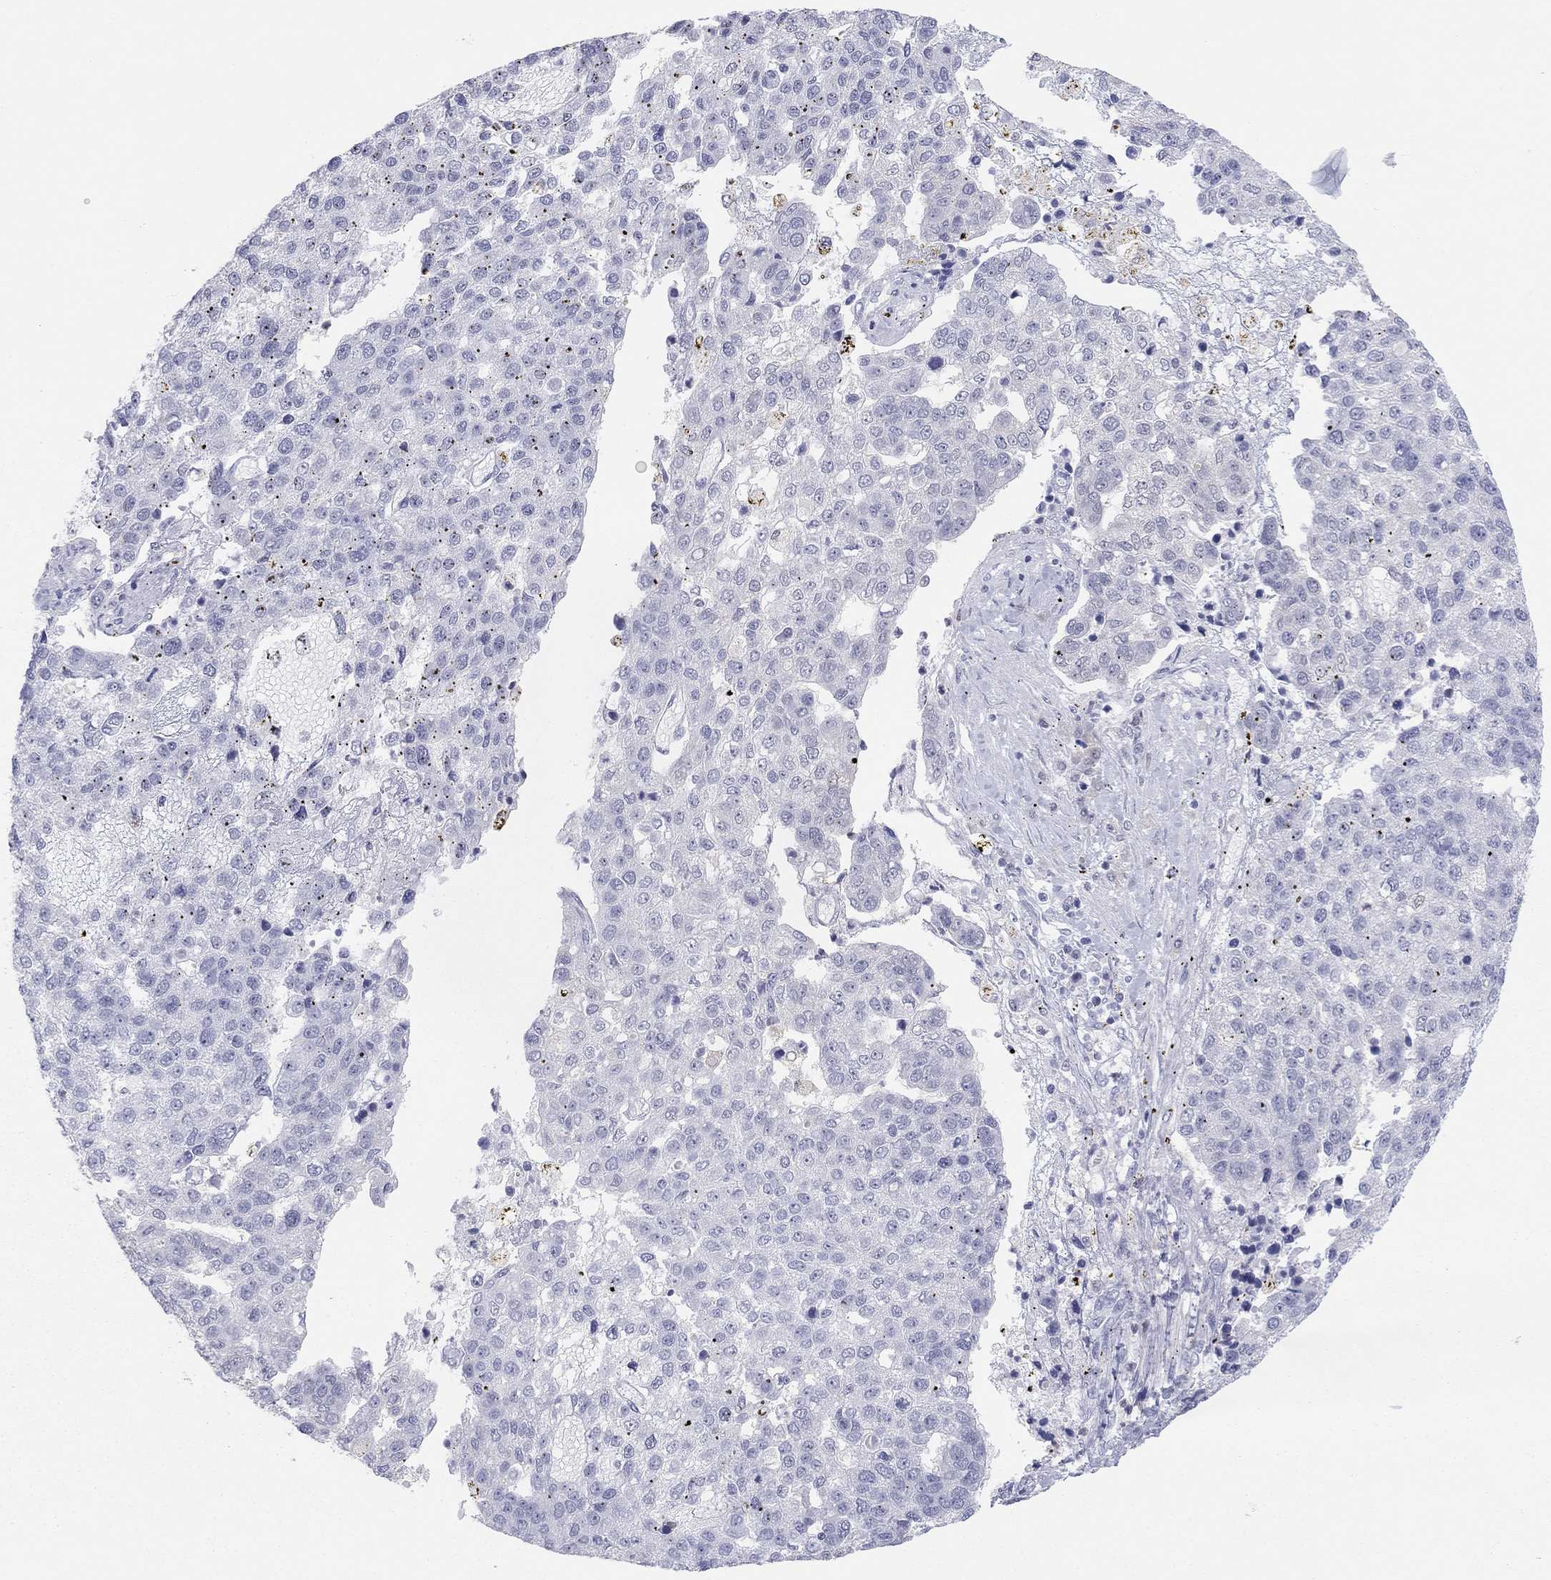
{"staining": {"intensity": "negative", "quantity": "none", "location": "none"}, "tissue": "pancreatic cancer", "cell_type": "Tumor cells", "image_type": "cancer", "snomed": [{"axis": "morphology", "description": "Adenocarcinoma, NOS"}, {"axis": "topography", "description": "Pancreas"}], "caption": "This is a photomicrograph of IHC staining of pancreatic adenocarcinoma, which shows no positivity in tumor cells. The staining is performed using DAB brown chromogen with nuclei counter-stained in using hematoxylin.", "gene": "PDXK", "patient": {"sex": "female", "age": 61}}